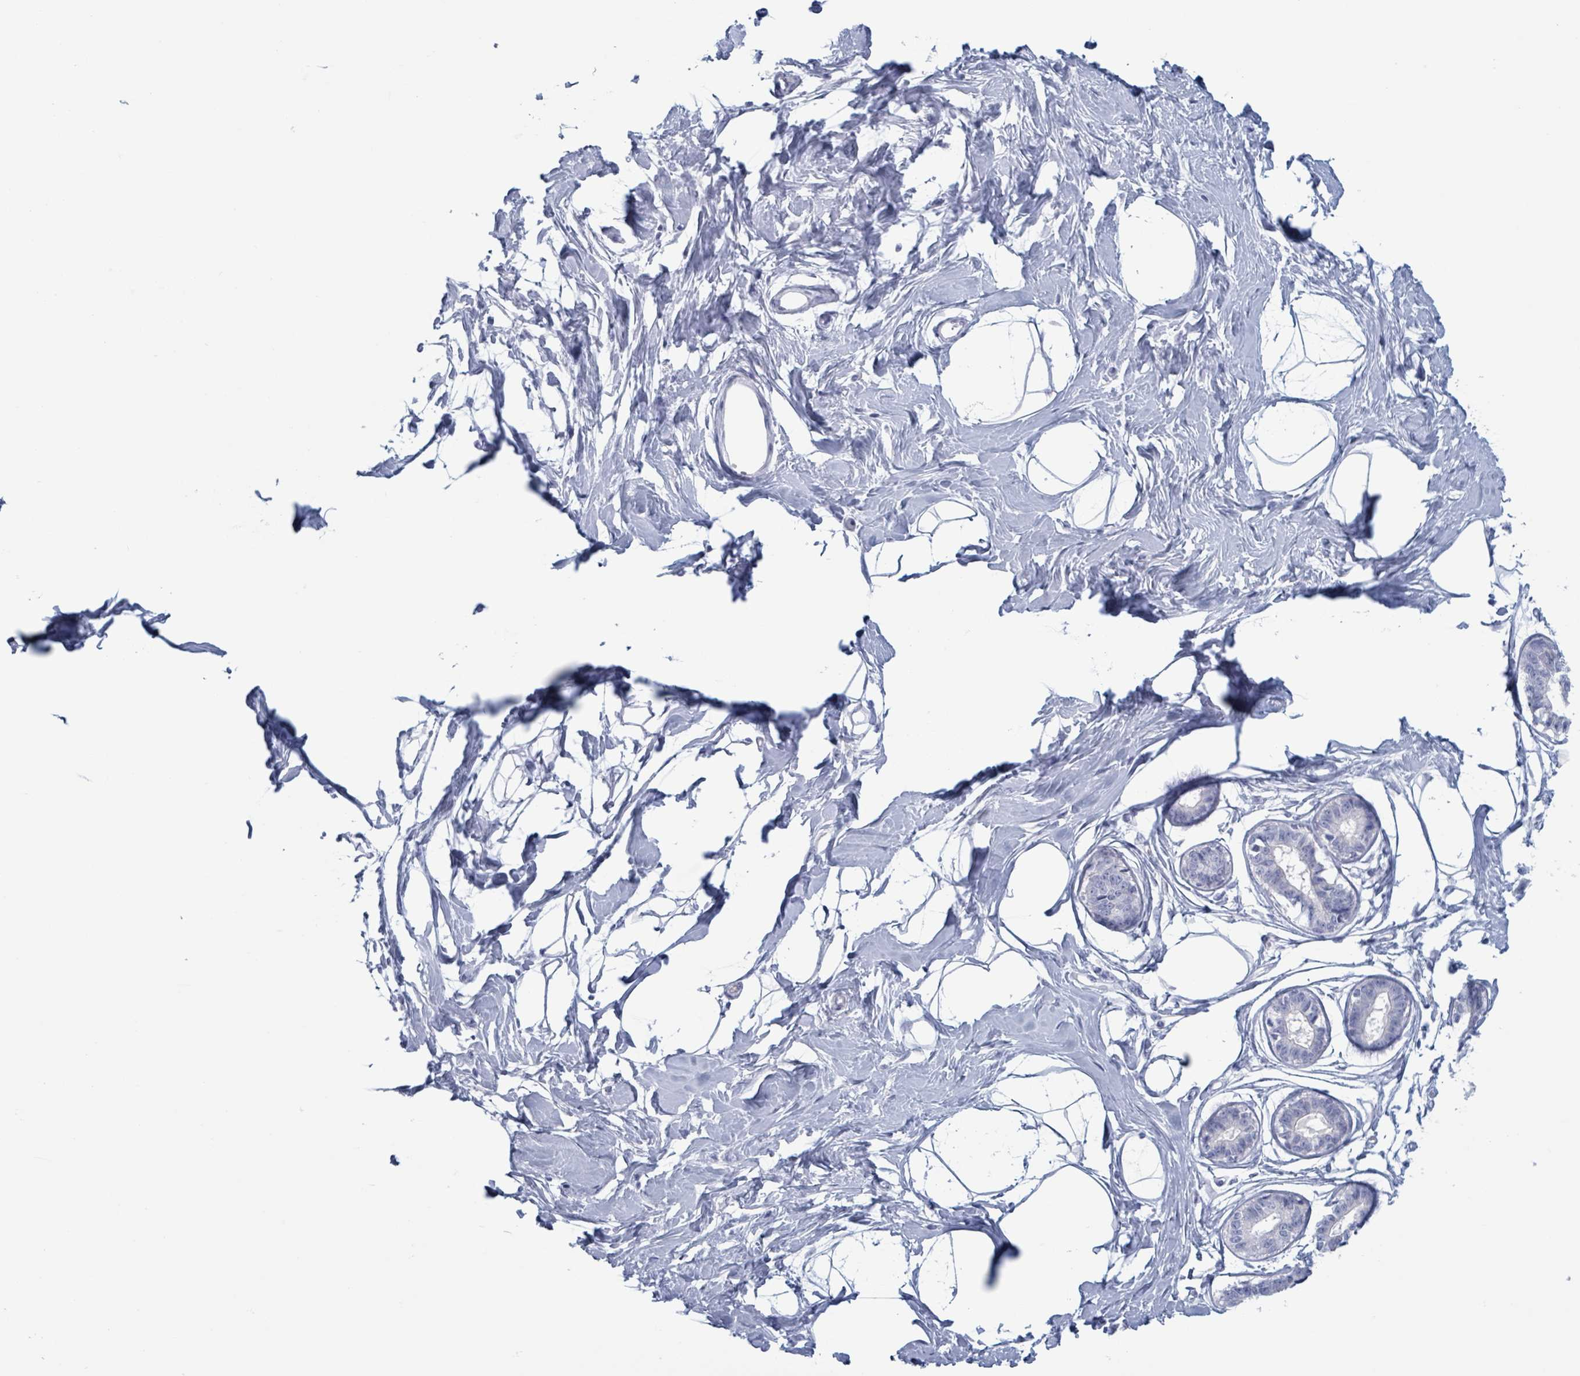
{"staining": {"intensity": "negative", "quantity": "none", "location": "none"}, "tissue": "breast", "cell_type": "Adipocytes", "image_type": "normal", "snomed": [{"axis": "morphology", "description": "Normal tissue, NOS"}, {"axis": "topography", "description": "Breast"}], "caption": "Immunohistochemistry of unremarkable human breast reveals no expression in adipocytes. (DAB (3,3'-diaminobenzidine) IHC, high magnification).", "gene": "KLK4", "patient": {"sex": "female", "age": 45}}